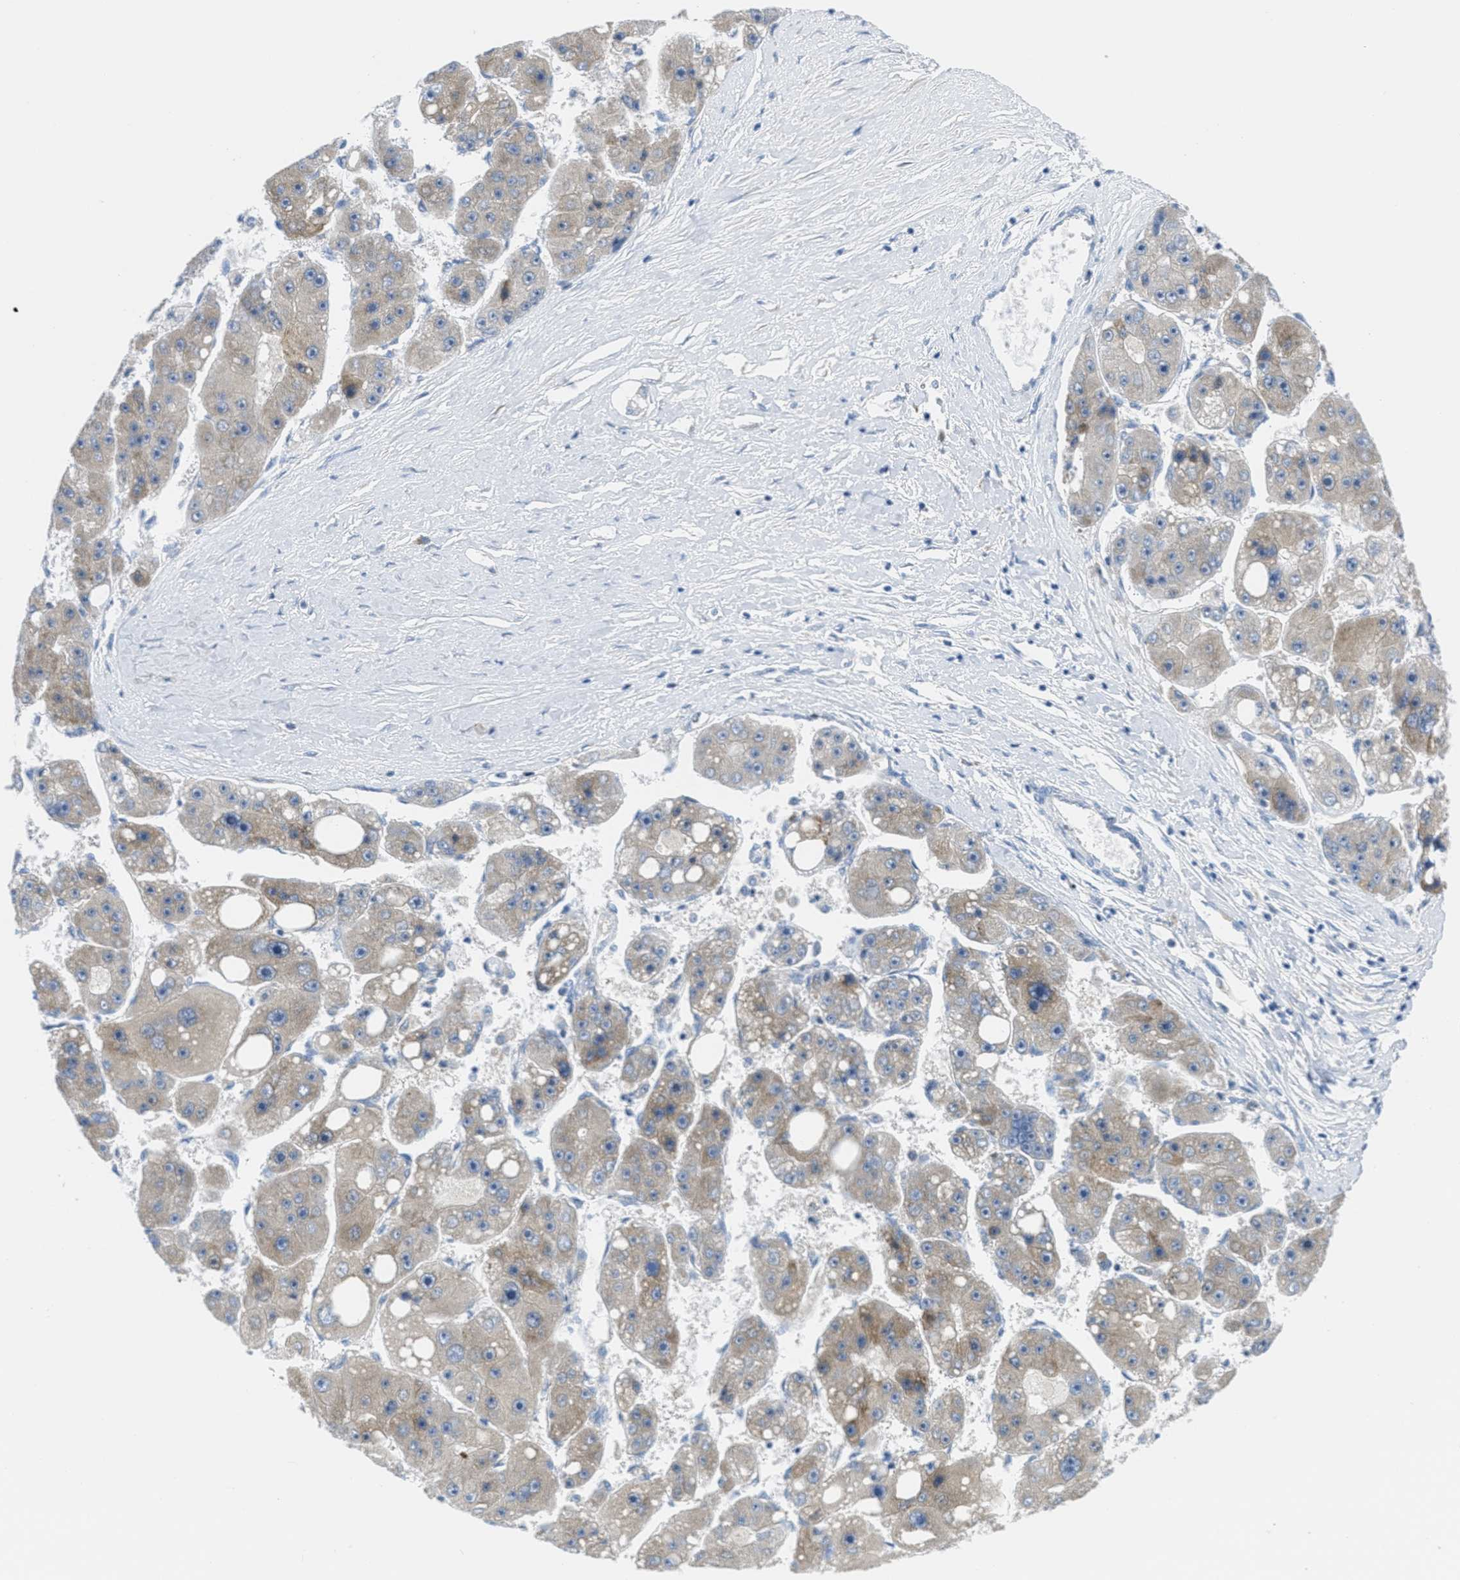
{"staining": {"intensity": "moderate", "quantity": ">75%", "location": "cytoplasmic/membranous"}, "tissue": "liver cancer", "cell_type": "Tumor cells", "image_type": "cancer", "snomed": [{"axis": "morphology", "description": "Carcinoma, Hepatocellular, NOS"}, {"axis": "topography", "description": "Liver"}], "caption": "Immunohistochemical staining of liver hepatocellular carcinoma displays medium levels of moderate cytoplasmic/membranous protein staining in about >75% of tumor cells. (DAB (3,3'-diaminobenzidine) IHC with brightfield microscopy, high magnification).", "gene": "ORC6", "patient": {"sex": "female", "age": 61}}